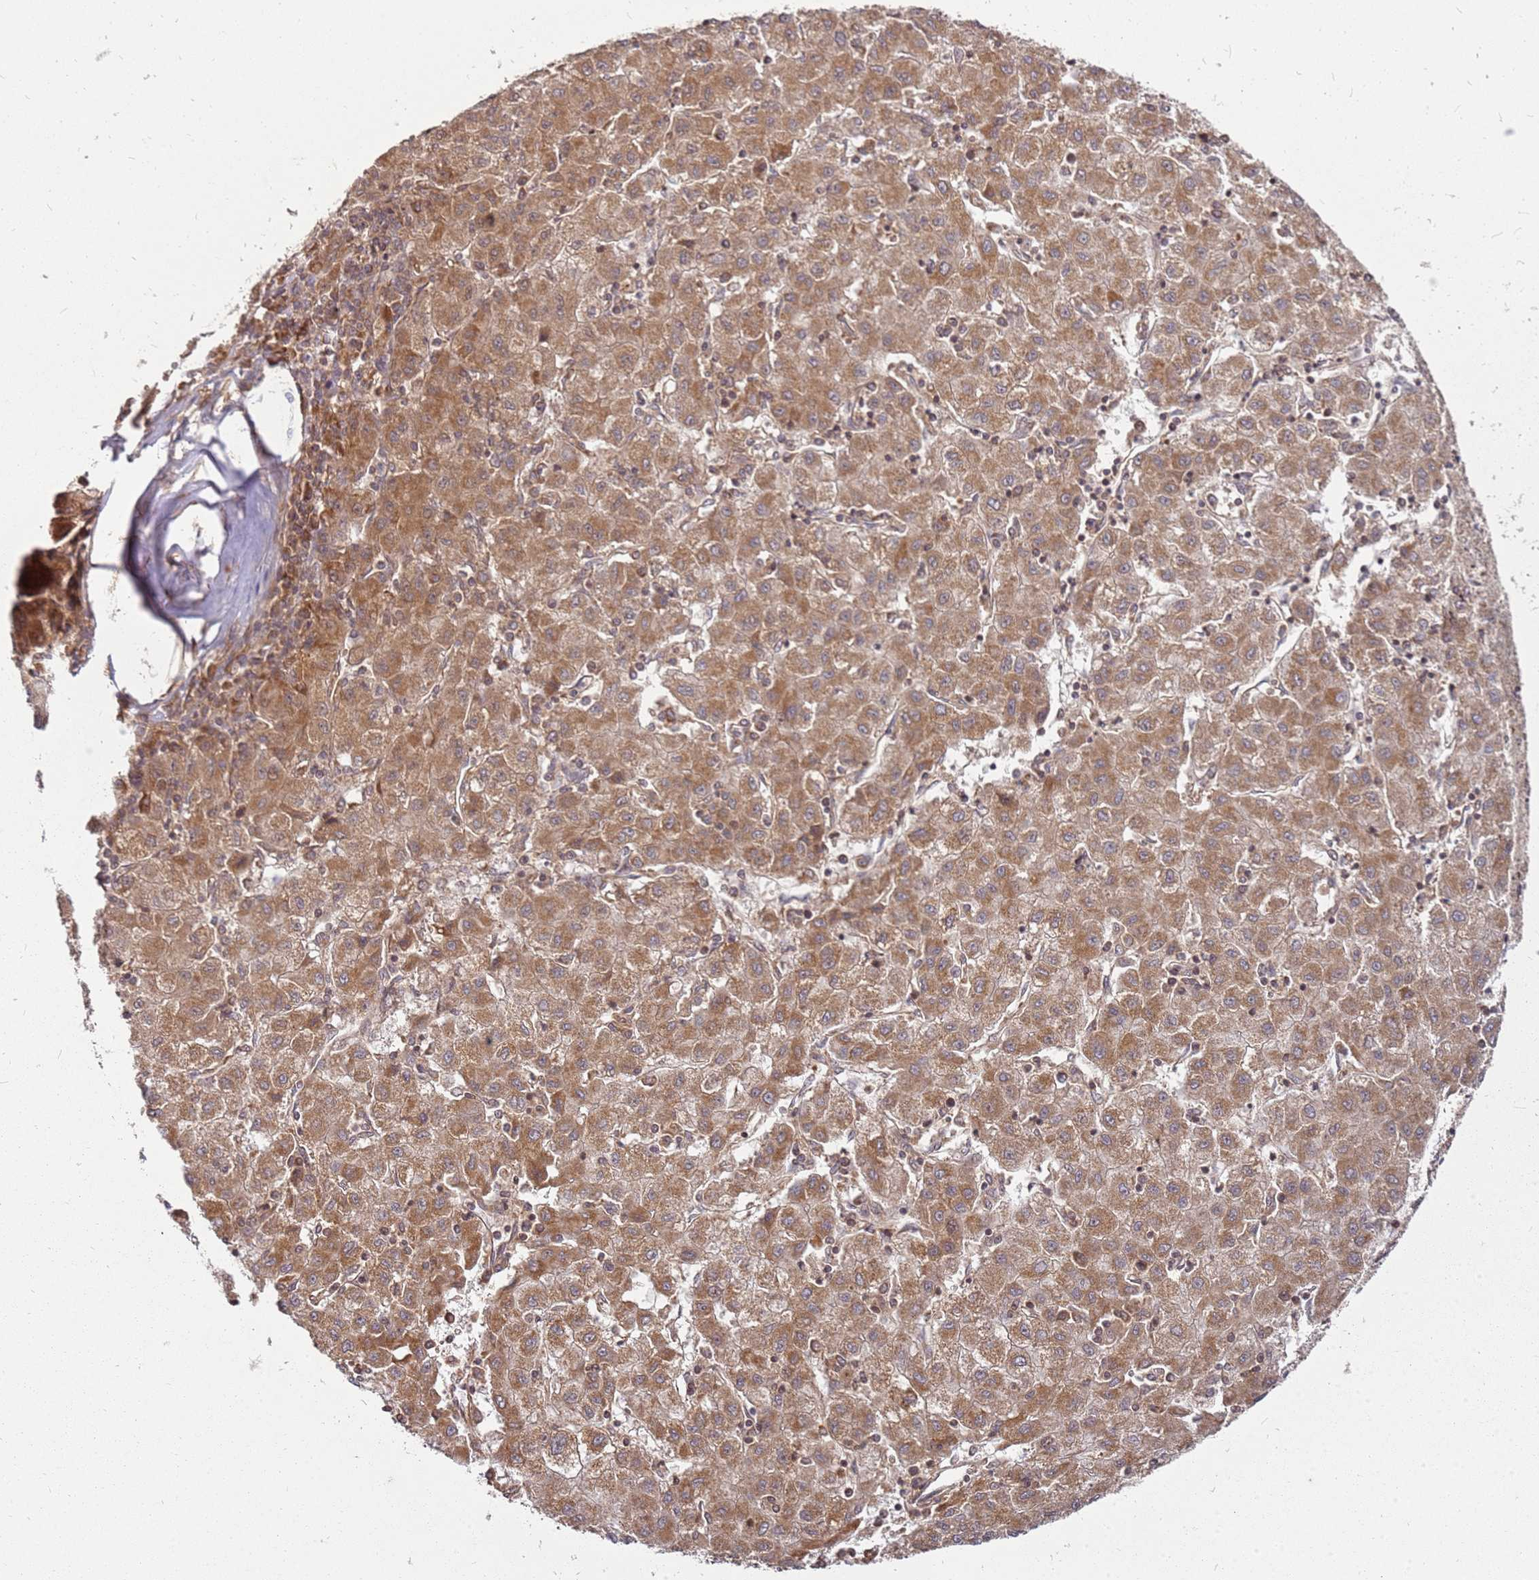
{"staining": {"intensity": "moderate", "quantity": ">75%", "location": "cytoplasmic/membranous"}, "tissue": "liver cancer", "cell_type": "Tumor cells", "image_type": "cancer", "snomed": [{"axis": "morphology", "description": "Carcinoma, Hepatocellular, NOS"}, {"axis": "topography", "description": "Liver"}], "caption": "Human hepatocellular carcinoma (liver) stained with a protein marker exhibits moderate staining in tumor cells.", "gene": "CCDC159", "patient": {"sex": "male", "age": 72}}